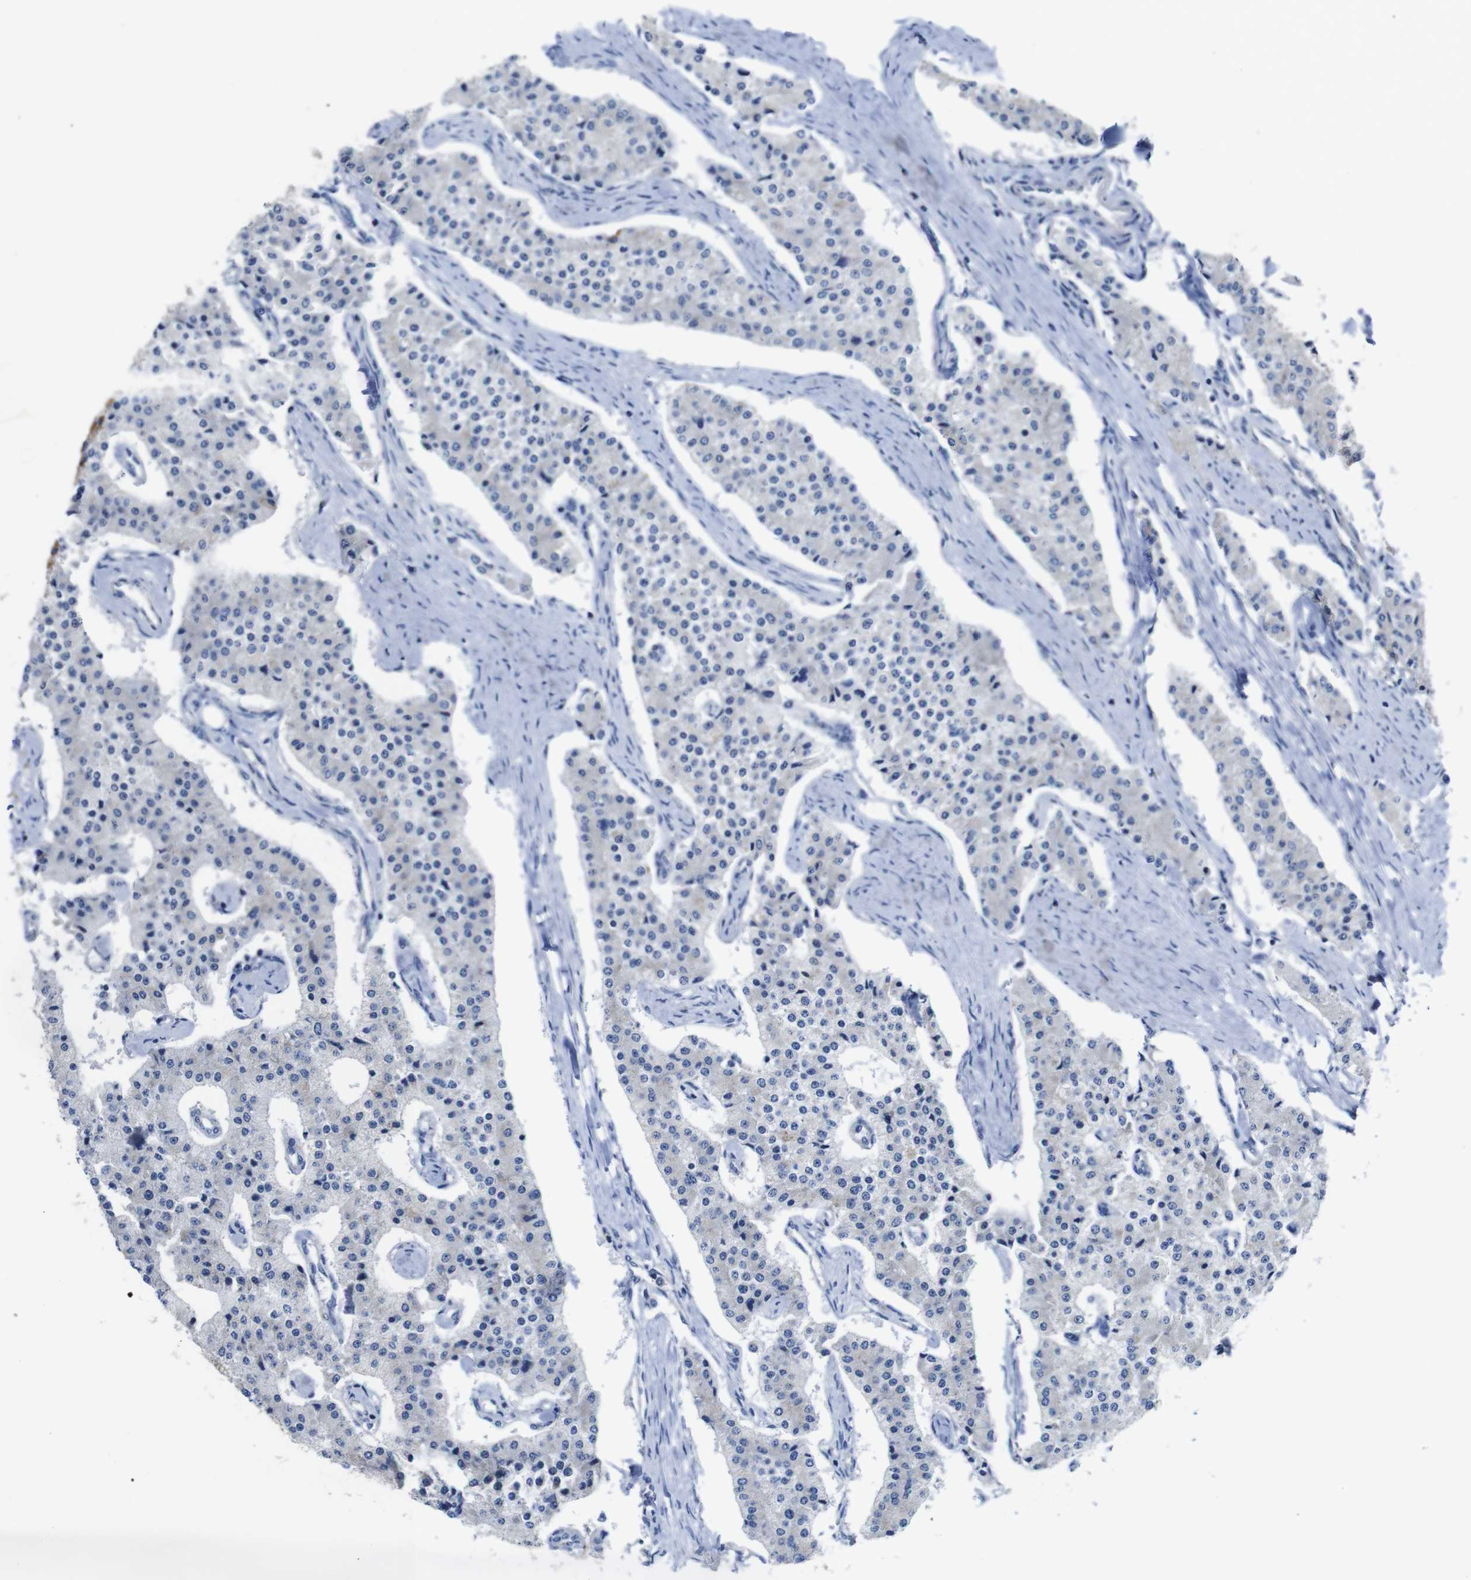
{"staining": {"intensity": "negative", "quantity": "none", "location": "none"}, "tissue": "carcinoid", "cell_type": "Tumor cells", "image_type": "cancer", "snomed": [{"axis": "morphology", "description": "Carcinoid, malignant, NOS"}, {"axis": "topography", "description": "Colon"}], "caption": "This histopathology image is of carcinoid (malignant) stained with immunohistochemistry (IHC) to label a protein in brown with the nuclei are counter-stained blue. There is no staining in tumor cells.", "gene": "PDCD1LG2", "patient": {"sex": "female", "age": 52}}